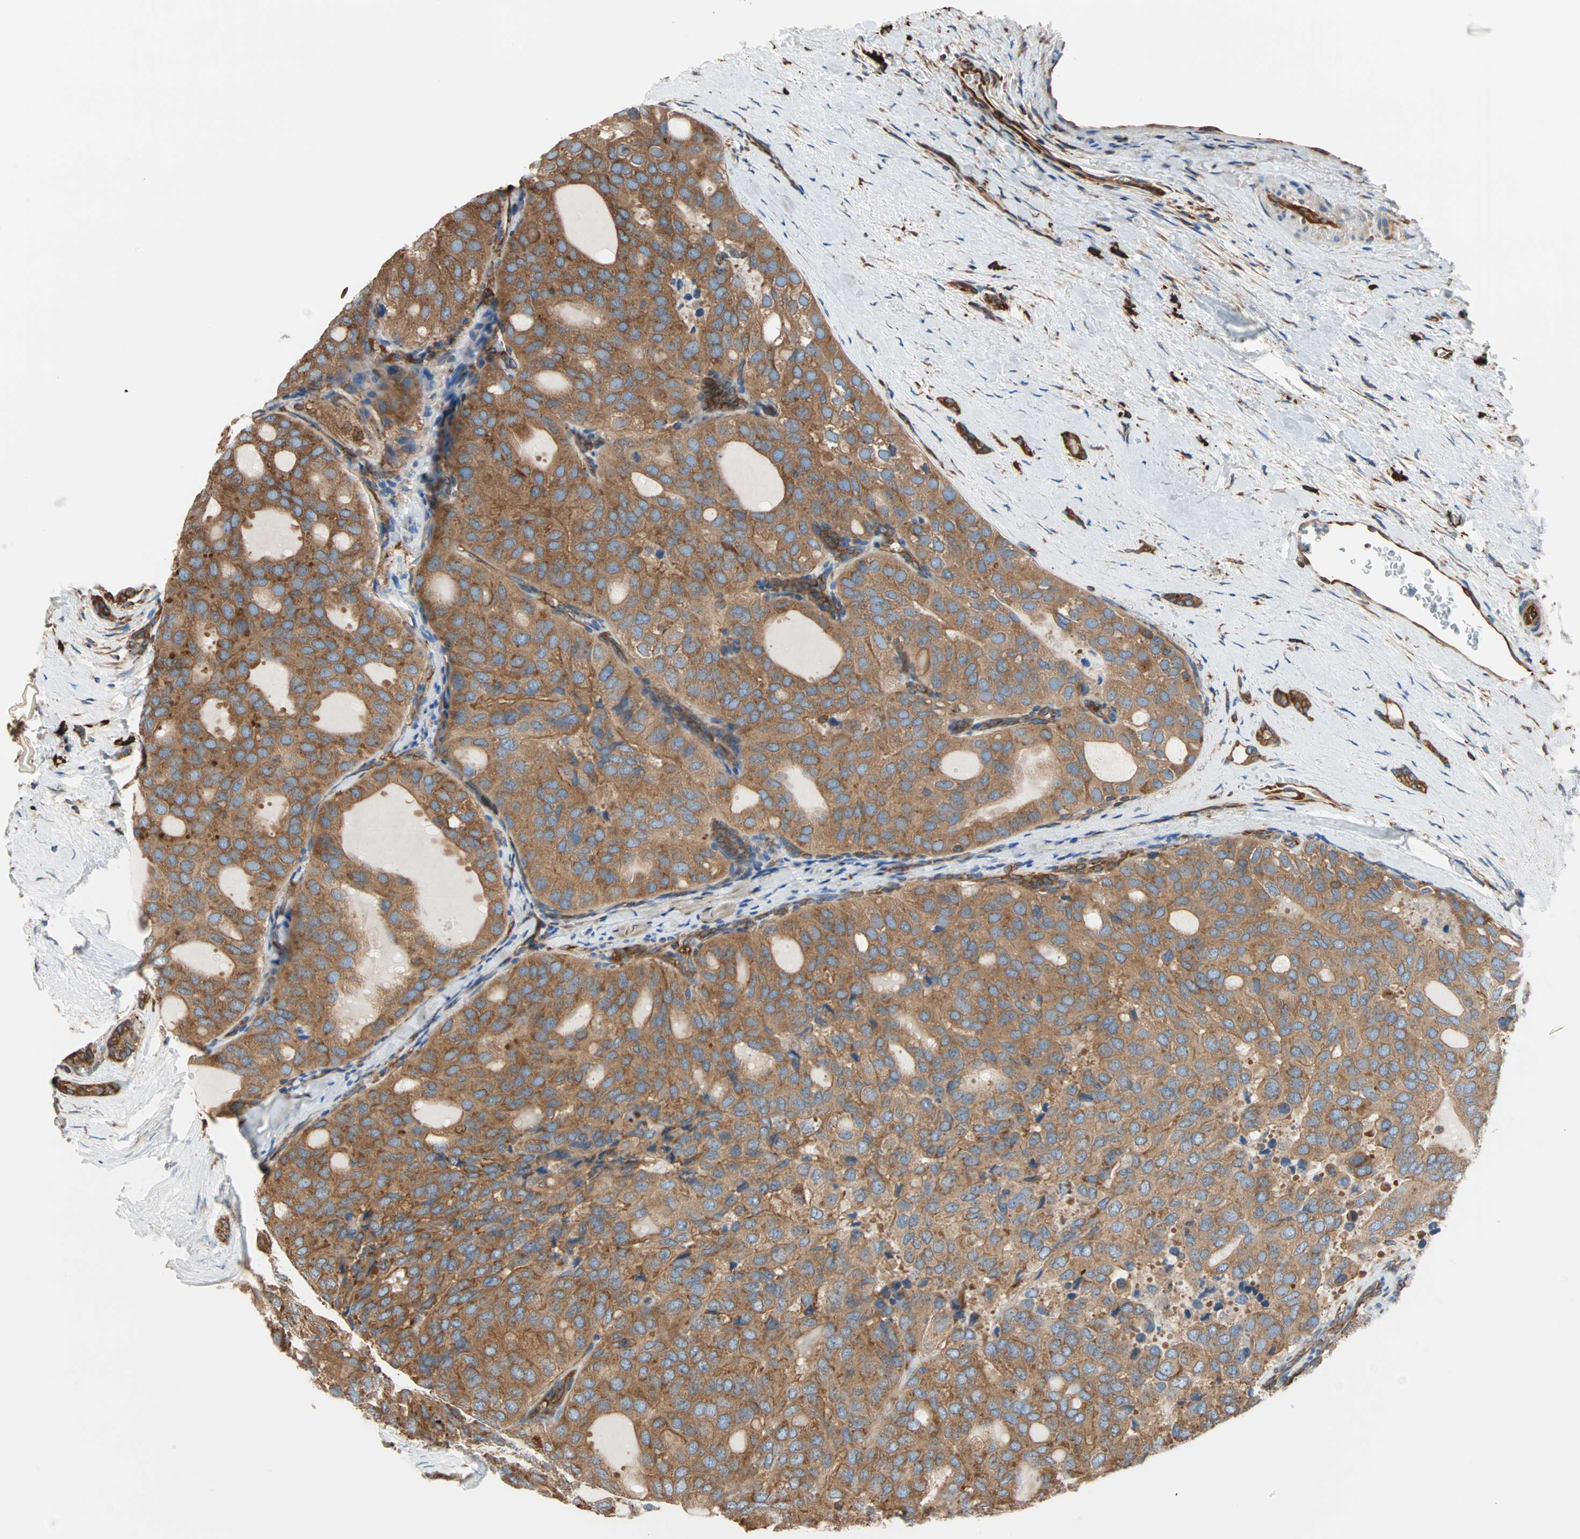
{"staining": {"intensity": "moderate", "quantity": ">75%", "location": "cytoplasmic/membranous"}, "tissue": "thyroid cancer", "cell_type": "Tumor cells", "image_type": "cancer", "snomed": [{"axis": "morphology", "description": "Follicular adenoma carcinoma, NOS"}, {"axis": "topography", "description": "Thyroid gland"}], "caption": "IHC micrograph of human thyroid cancer (follicular adenoma carcinoma) stained for a protein (brown), which exhibits medium levels of moderate cytoplasmic/membranous expression in approximately >75% of tumor cells.", "gene": "EEF2", "patient": {"sex": "male", "age": 75}}